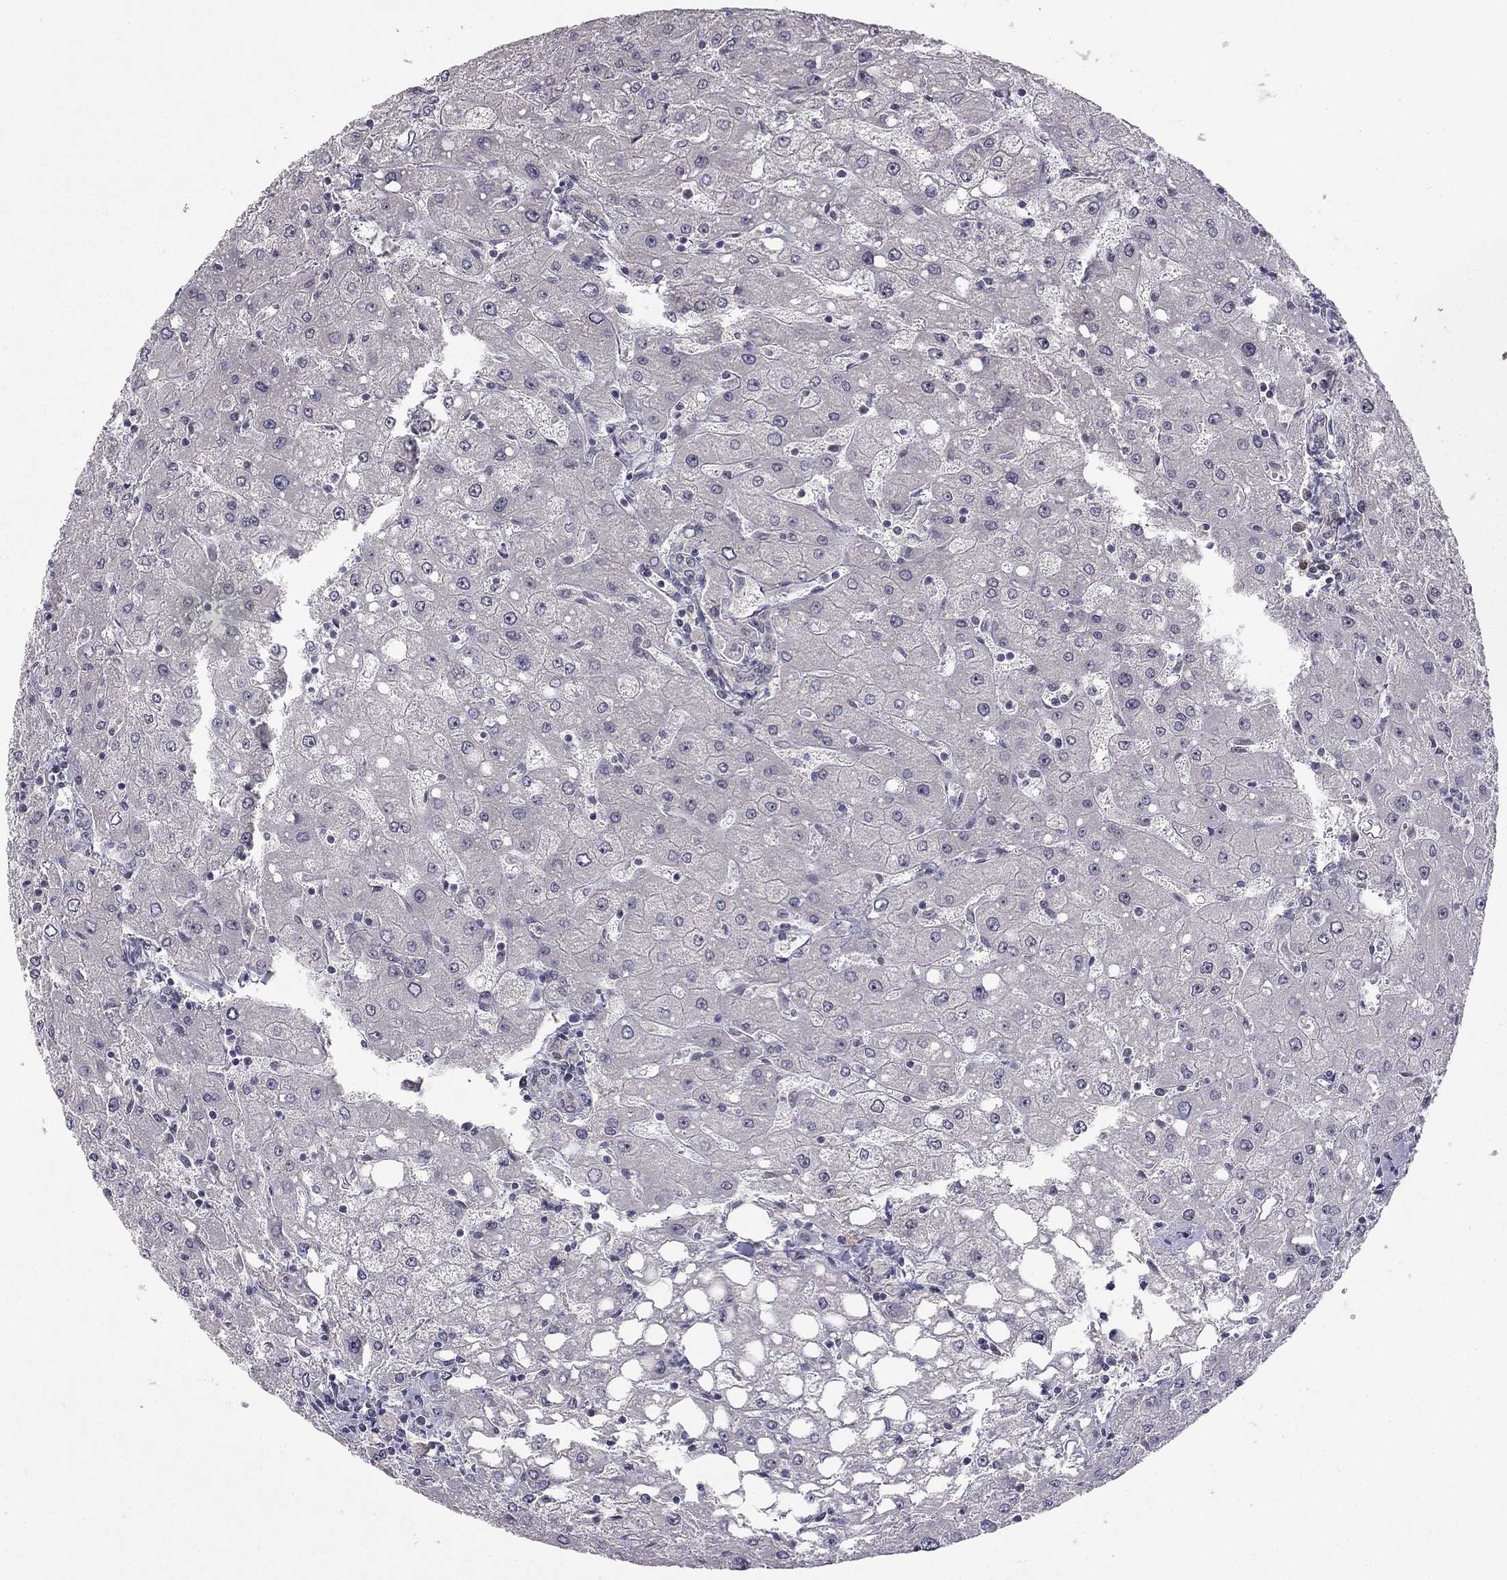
{"staining": {"intensity": "negative", "quantity": "none", "location": "none"}, "tissue": "liver", "cell_type": "Cholangiocytes", "image_type": "normal", "snomed": [{"axis": "morphology", "description": "Normal tissue, NOS"}, {"axis": "topography", "description": "Liver"}], "caption": "High power microscopy photomicrograph of an IHC image of benign liver, revealing no significant staining in cholangiocytes. (DAB (3,3'-diaminobenzidine) immunohistochemistry (IHC) with hematoxylin counter stain).", "gene": "STXBP6", "patient": {"sex": "female", "age": 53}}